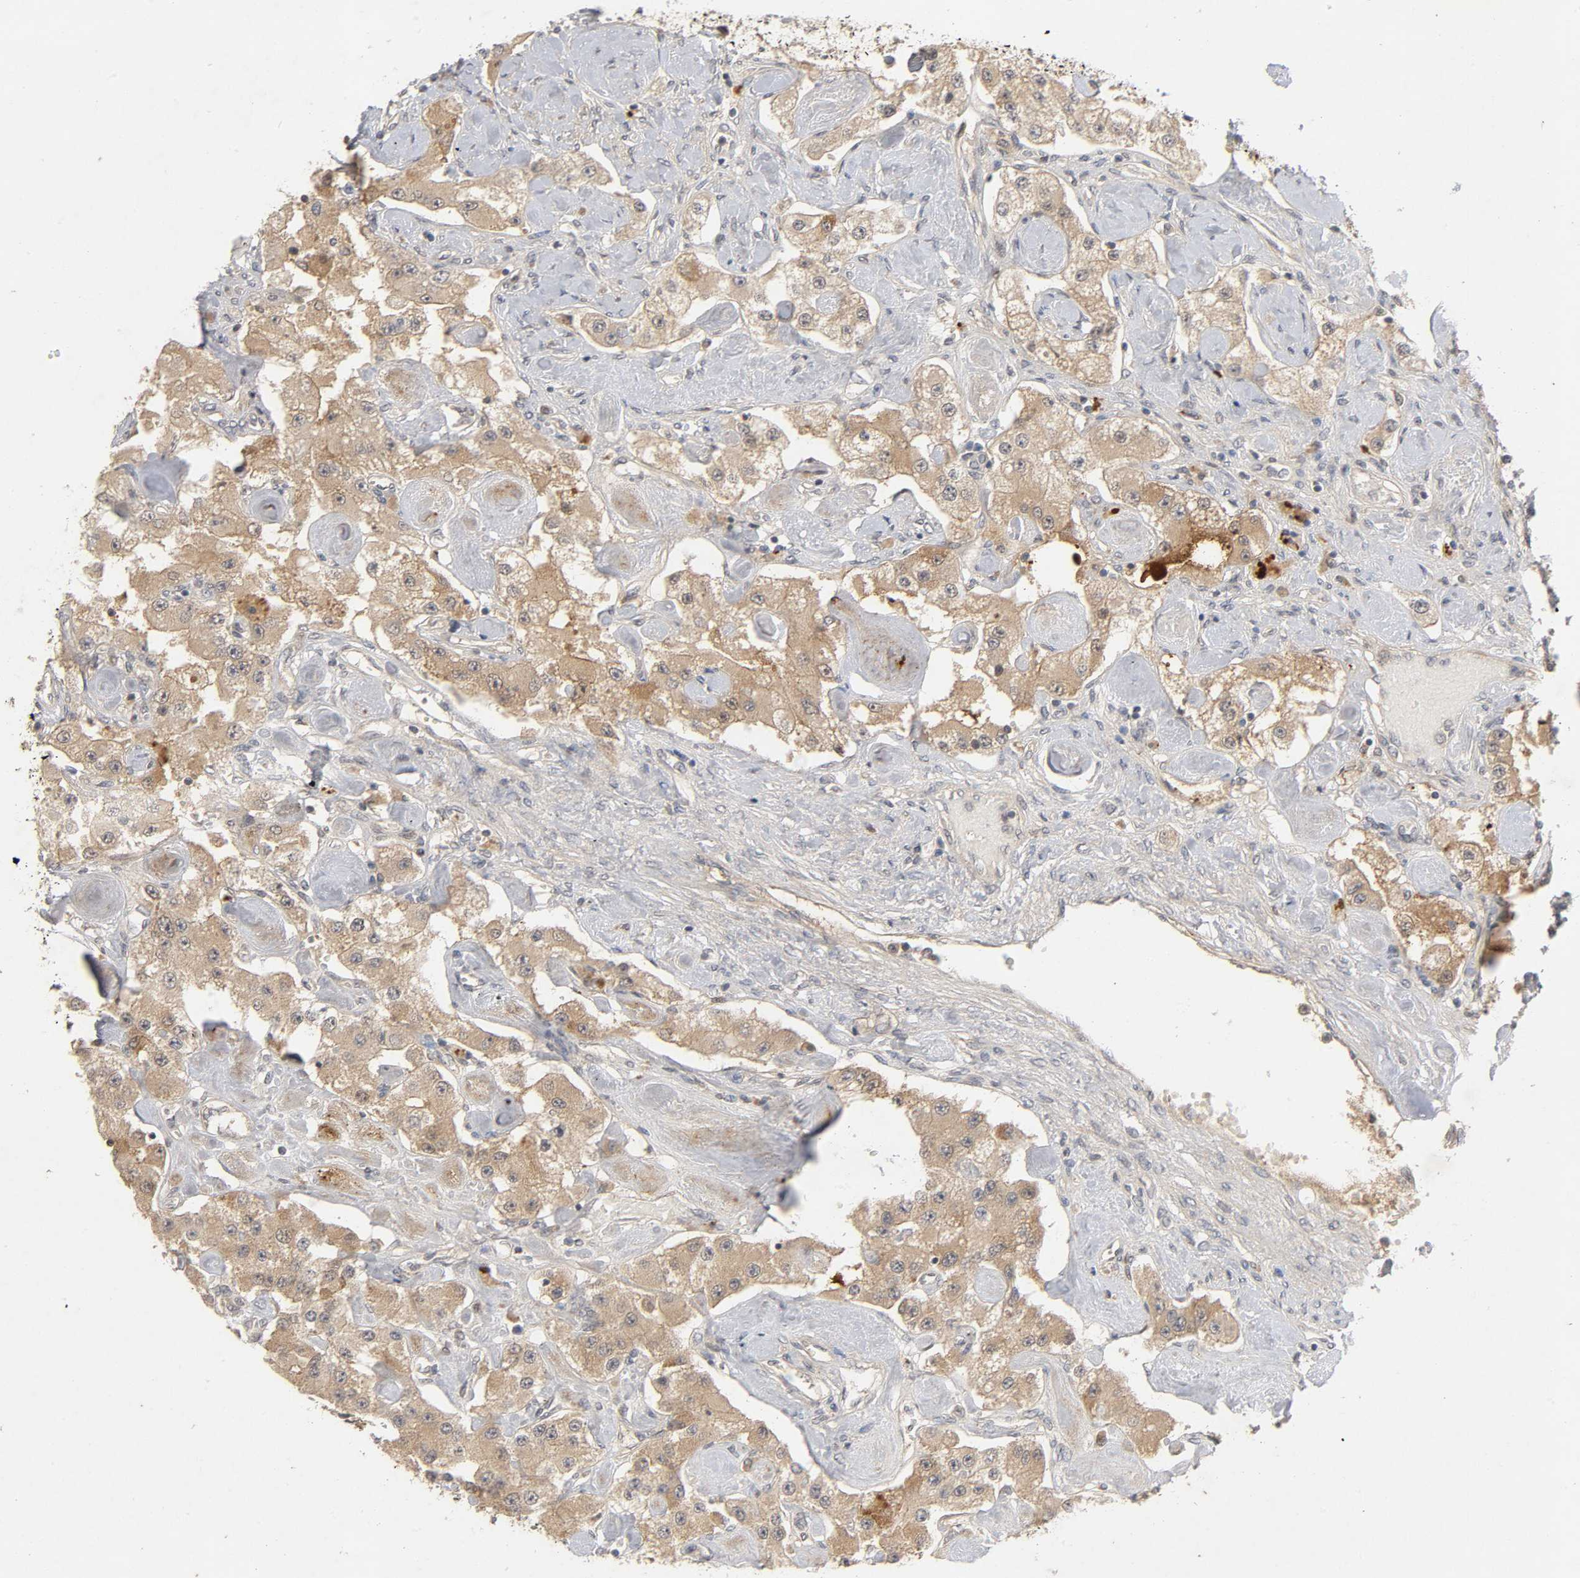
{"staining": {"intensity": "moderate", "quantity": ">75%", "location": "cytoplasmic/membranous"}, "tissue": "carcinoid", "cell_type": "Tumor cells", "image_type": "cancer", "snomed": [{"axis": "morphology", "description": "Carcinoid, malignant, NOS"}, {"axis": "topography", "description": "Pancreas"}], "caption": "Brown immunohistochemical staining in malignant carcinoid shows moderate cytoplasmic/membranous expression in approximately >75% of tumor cells.", "gene": "CPB2", "patient": {"sex": "male", "age": 41}}